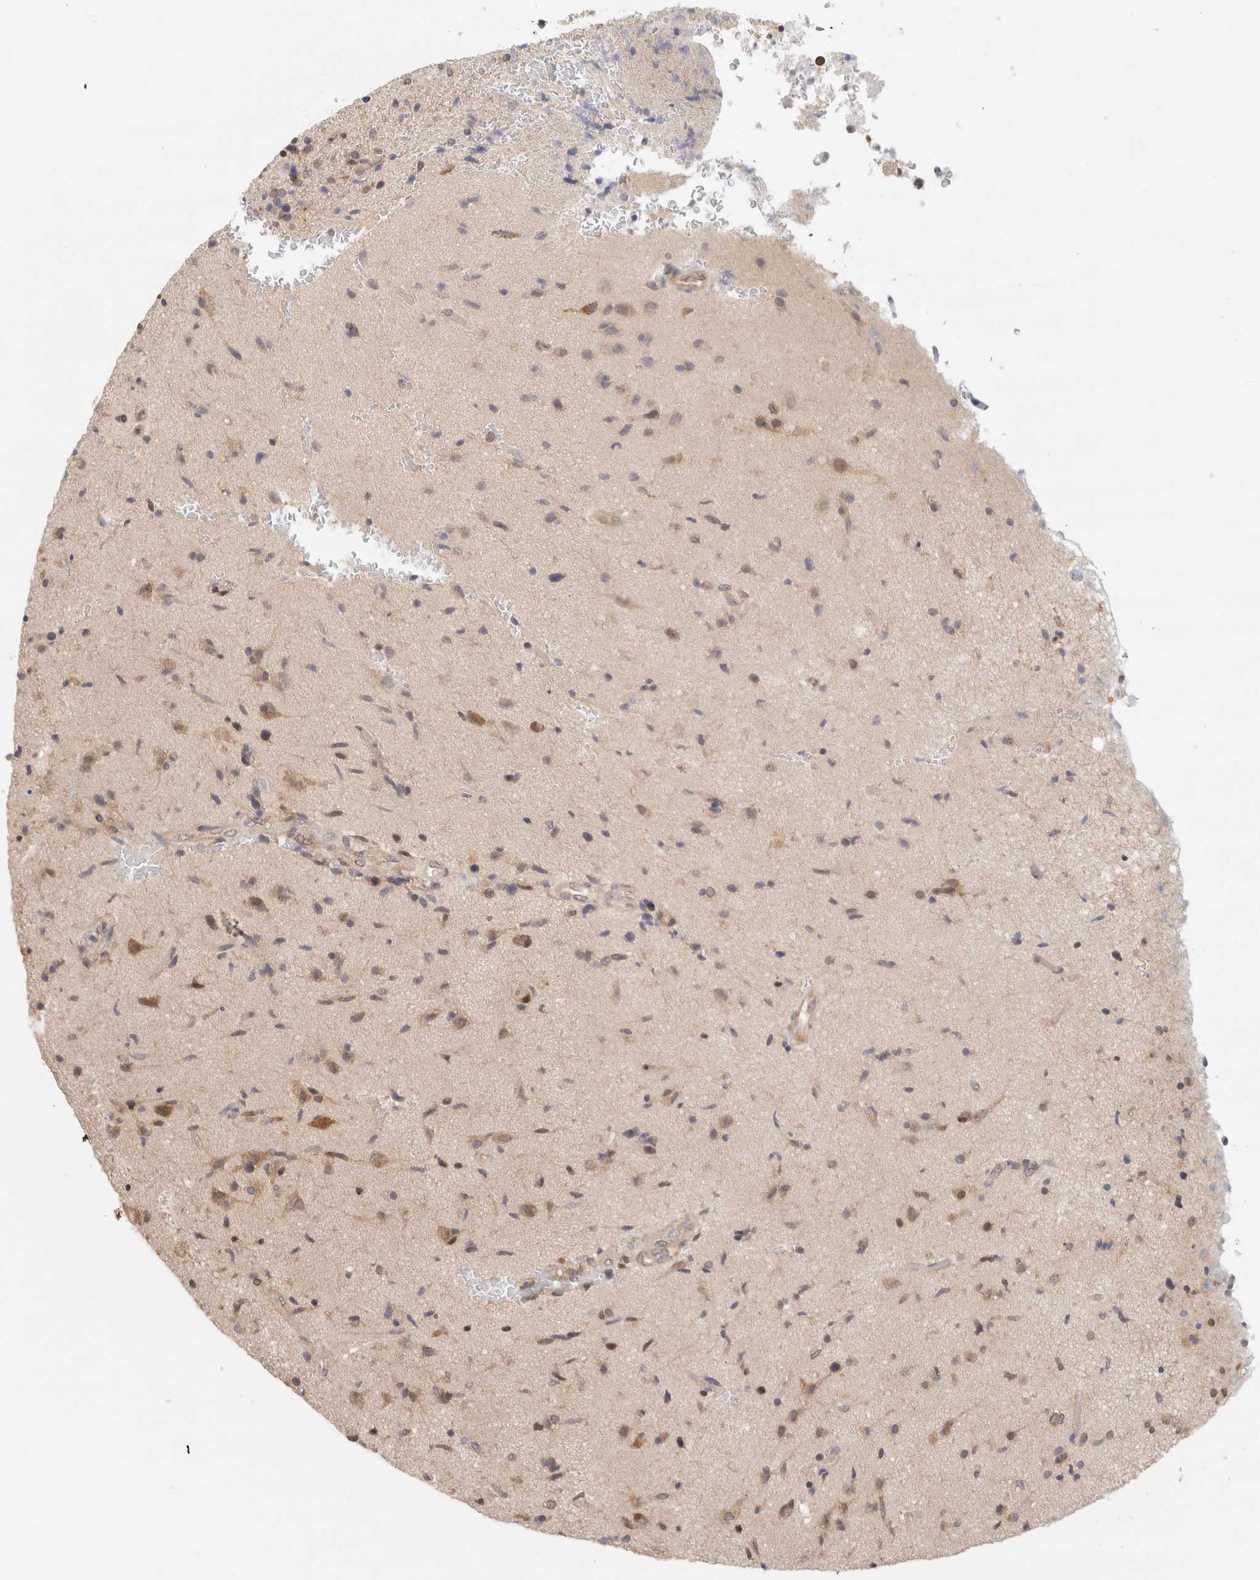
{"staining": {"intensity": "moderate", "quantity": "25%-75%", "location": "cytoplasmic/membranous"}, "tissue": "glioma", "cell_type": "Tumor cells", "image_type": "cancer", "snomed": [{"axis": "morphology", "description": "Glioma, malignant, High grade"}, {"axis": "topography", "description": "Brain"}], "caption": "IHC of glioma displays medium levels of moderate cytoplasmic/membranous expression in approximately 25%-75% of tumor cells. (DAB (3,3'-diaminobenzidine) = brown stain, brightfield microscopy at high magnification).", "gene": "C17orf97", "patient": {"sex": "male", "age": 72}}